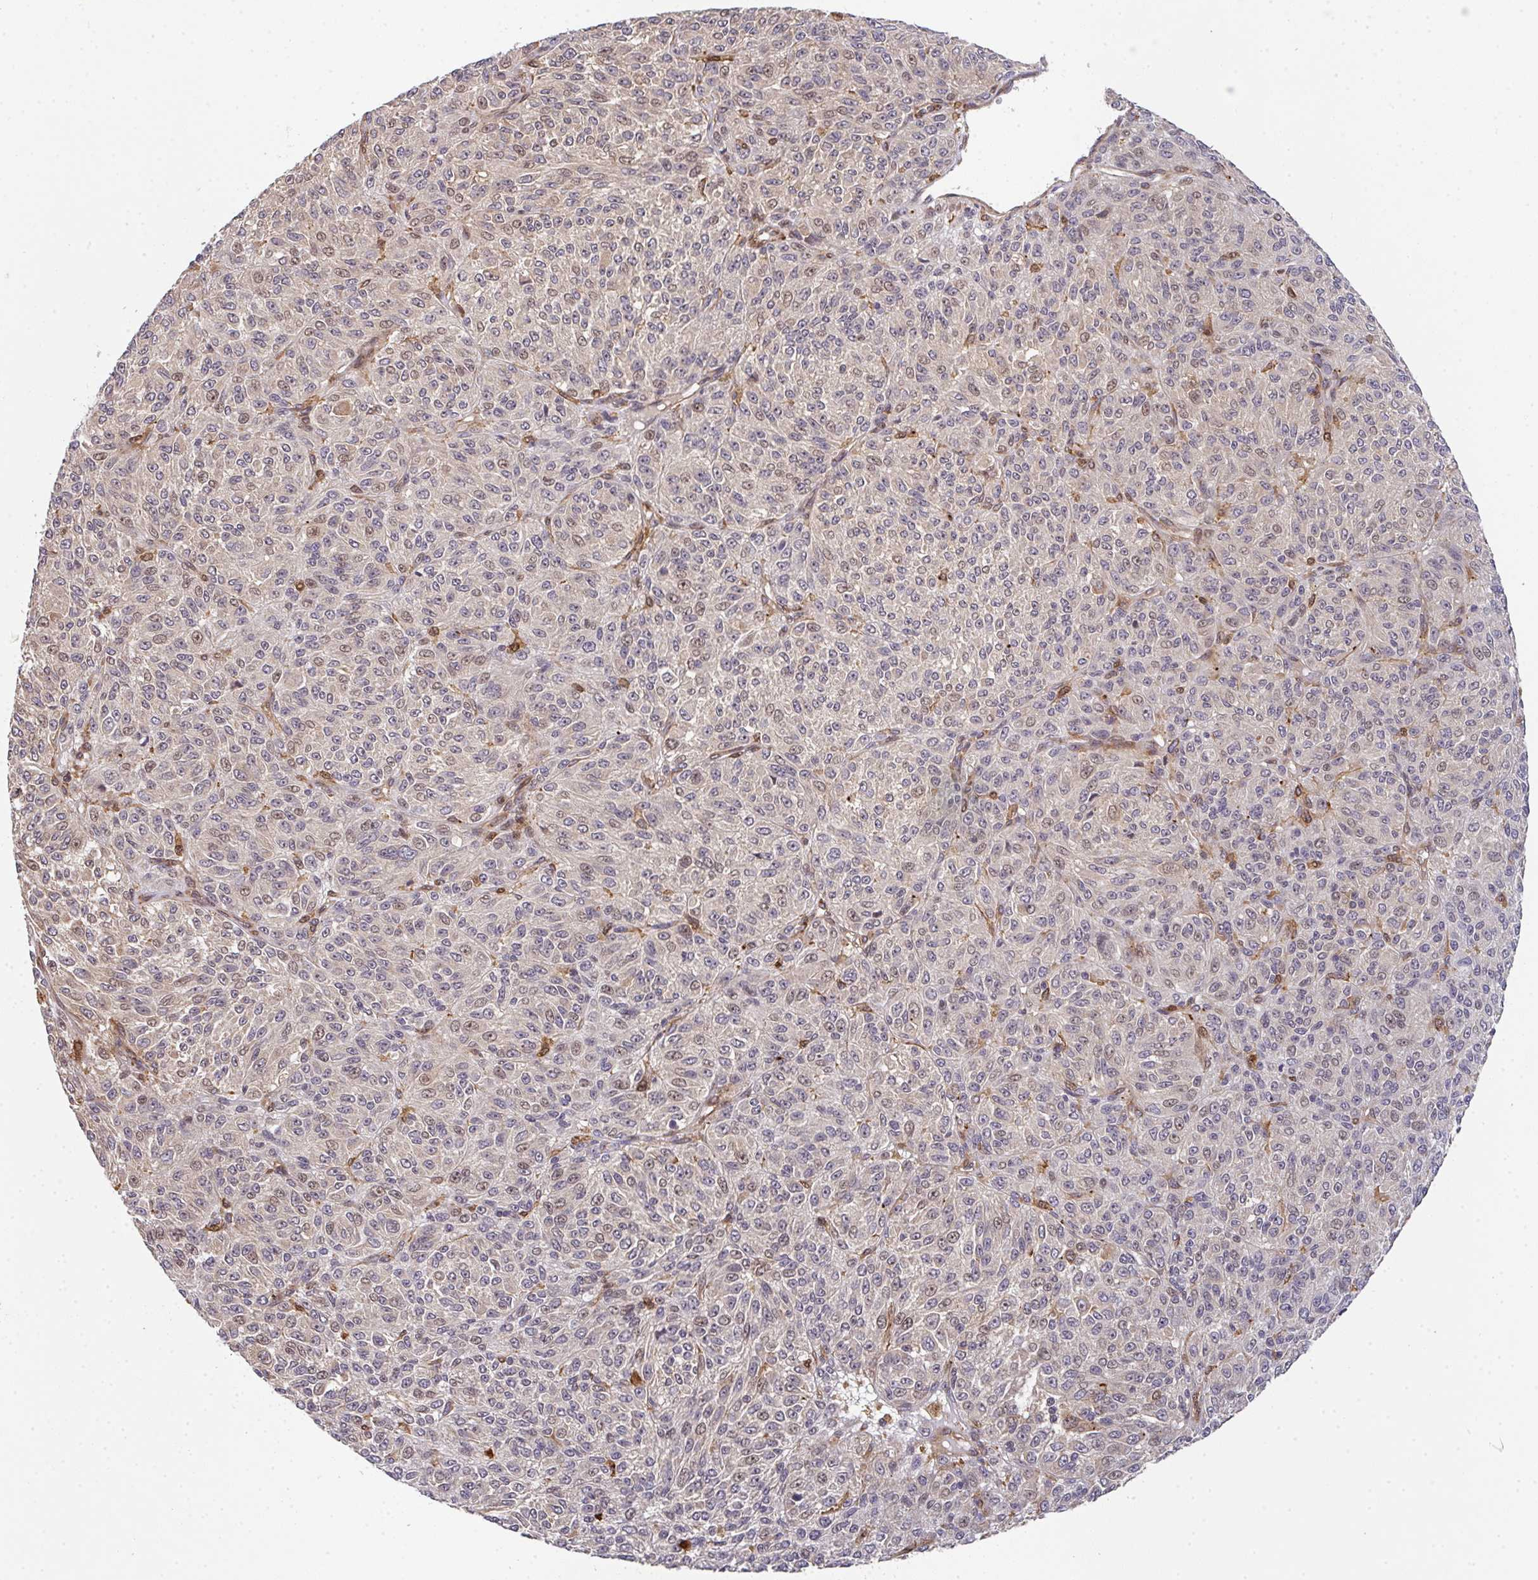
{"staining": {"intensity": "moderate", "quantity": "25%-75%", "location": "nuclear"}, "tissue": "melanoma", "cell_type": "Tumor cells", "image_type": "cancer", "snomed": [{"axis": "morphology", "description": "Malignant melanoma, Metastatic site"}, {"axis": "topography", "description": "Brain"}], "caption": "Brown immunohistochemical staining in human melanoma displays moderate nuclear staining in about 25%-75% of tumor cells. The staining was performed using DAB, with brown indicating positive protein expression. Nuclei are stained blue with hematoxylin.", "gene": "SIMC1", "patient": {"sex": "female", "age": 56}}